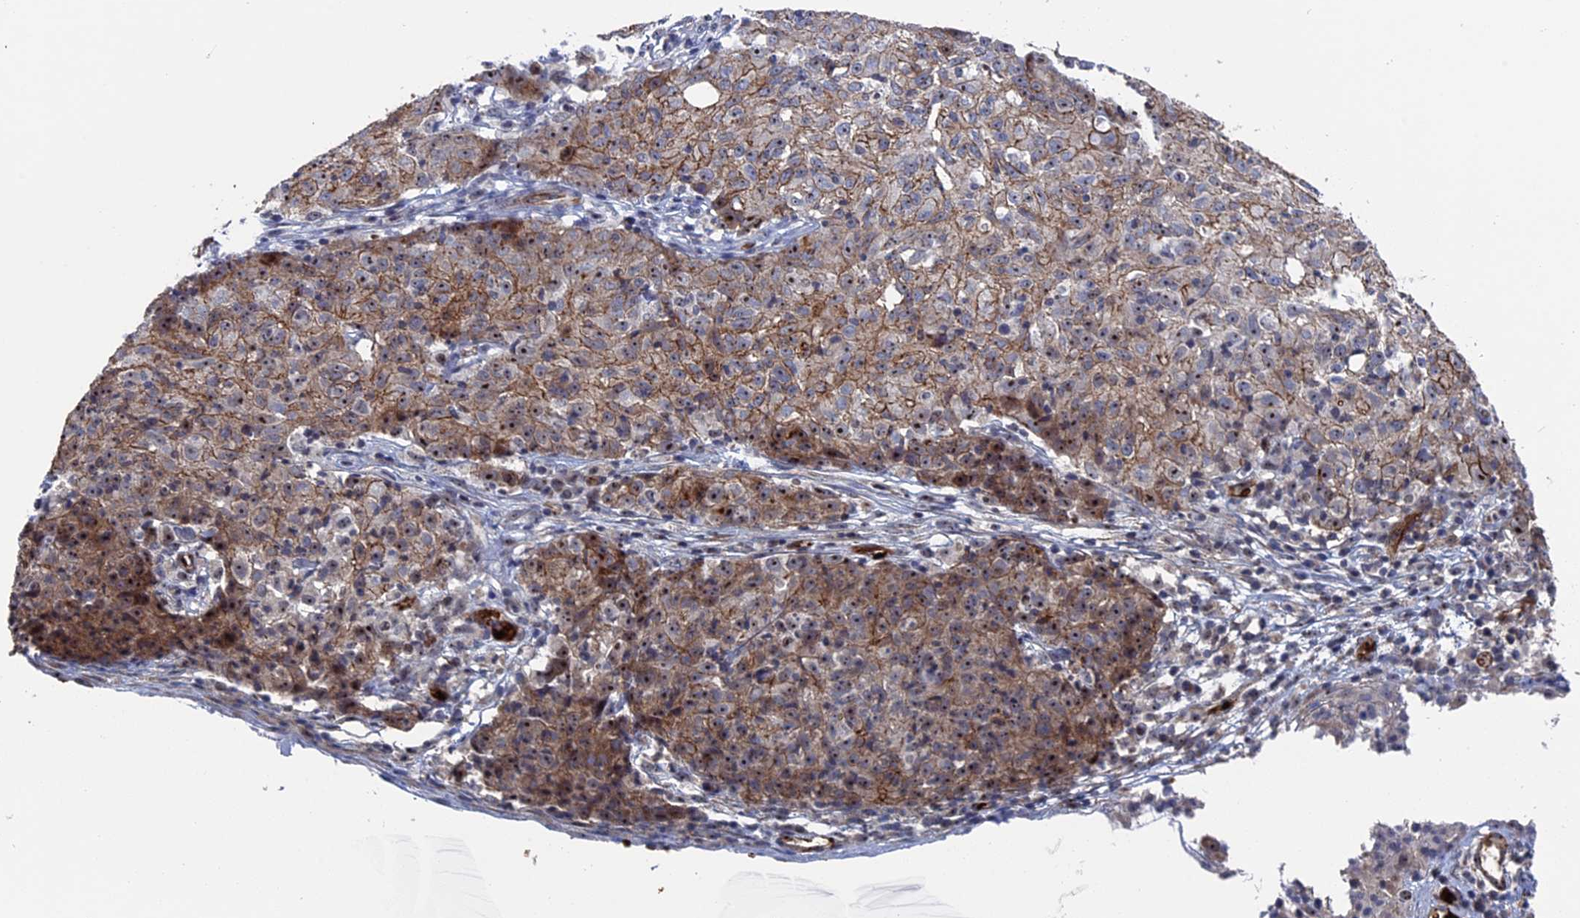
{"staining": {"intensity": "moderate", "quantity": "25%-75%", "location": "cytoplasmic/membranous,nuclear"}, "tissue": "ovarian cancer", "cell_type": "Tumor cells", "image_type": "cancer", "snomed": [{"axis": "morphology", "description": "Carcinoma, endometroid"}, {"axis": "topography", "description": "Ovary"}], "caption": "Immunohistochemical staining of ovarian cancer displays medium levels of moderate cytoplasmic/membranous and nuclear protein expression in about 25%-75% of tumor cells.", "gene": "EXOSC9", "patient": {"sex": "female", "age": 42}}